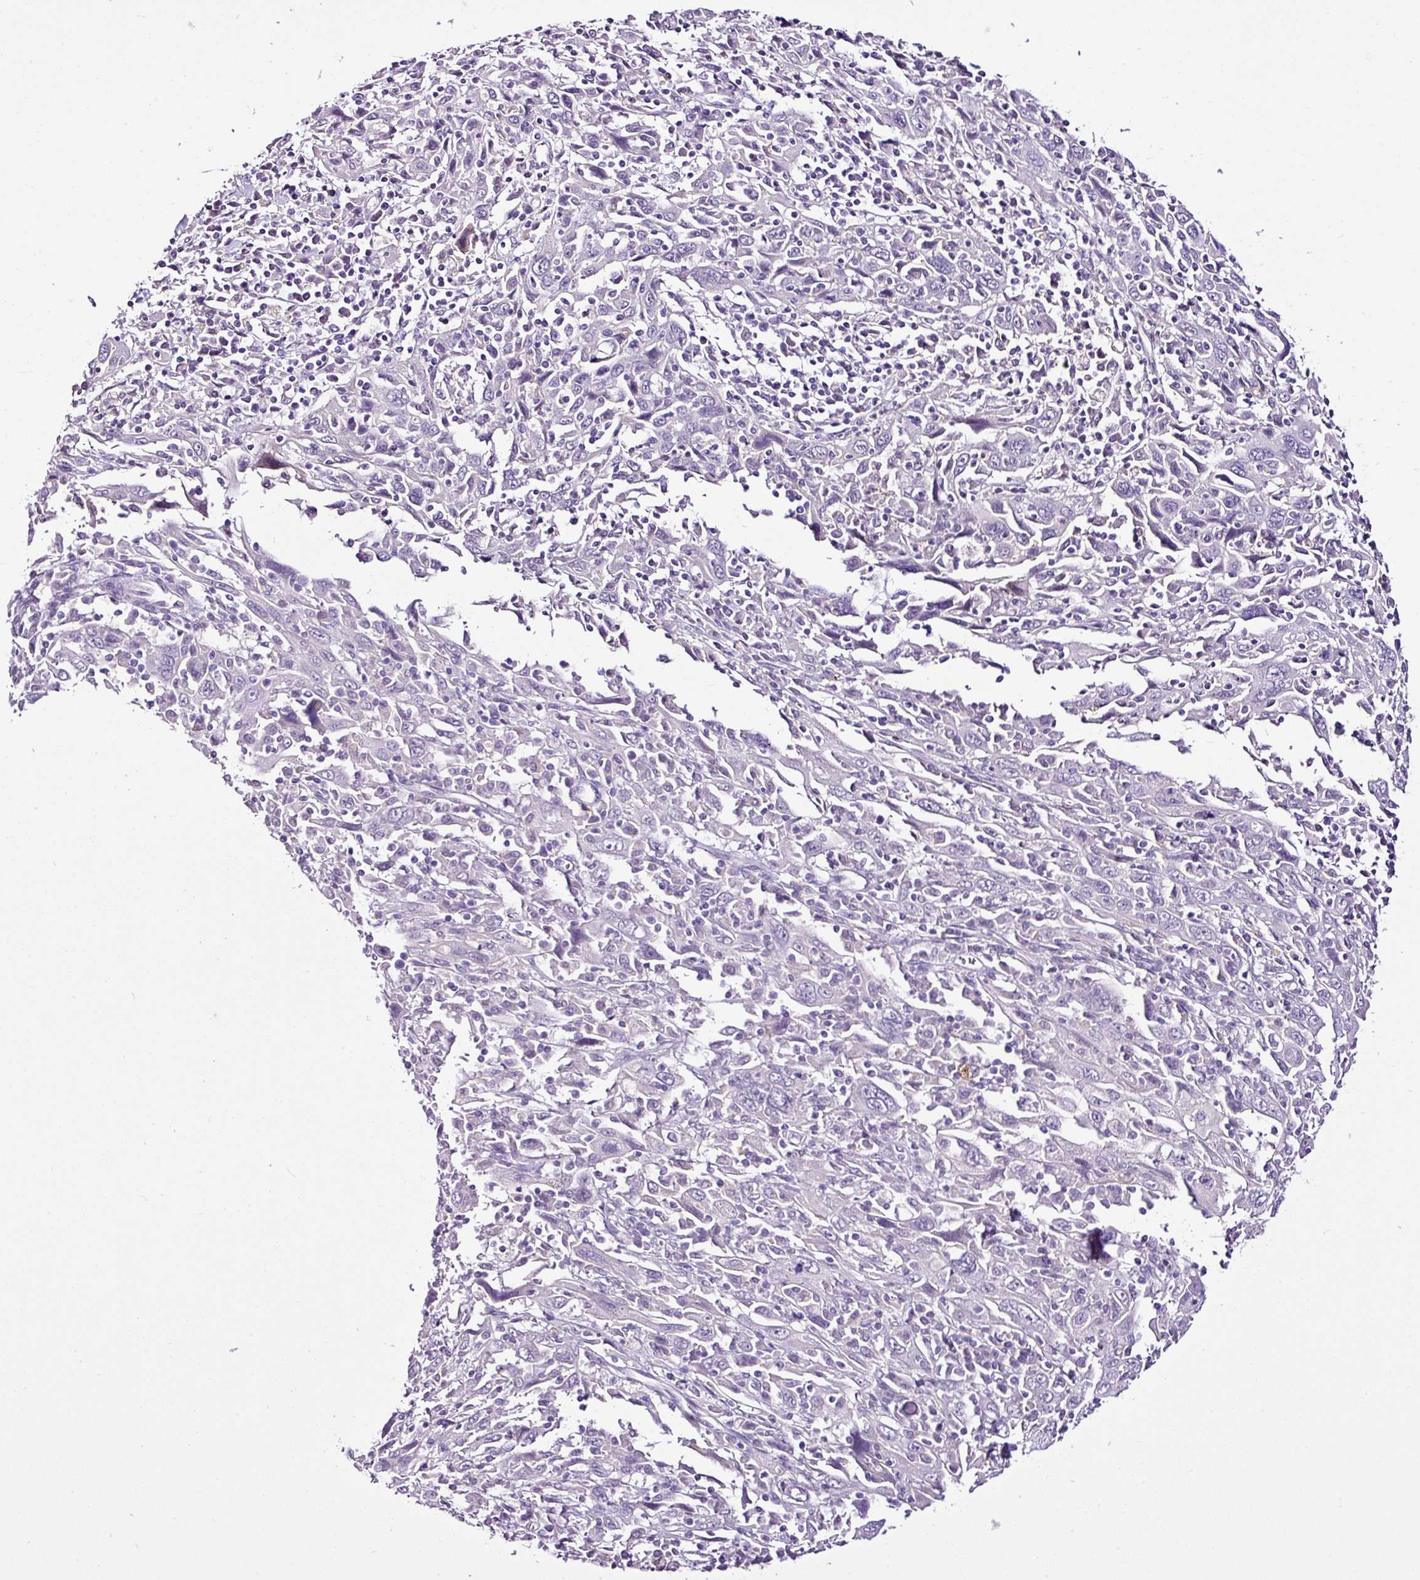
{"staining": {"intensity": "negative", "quantity": "none", "location": "none"}, "tissue": "cervical cancer", "cell_type": "Tumor cells", "image_type": "cancer", "snomed": [{"axis": "morphology", "description": "Squamous cell carcinoma, NOS"}, {"axis": "topography", "description": "Cervix"}], "caption": "DAB (3,3'-diaminobenzidine) immunohistochemical staining of human cervical cancer exhibits no significant staining in tumor cells. (DAB (3,3'-diaminobenzidine) immunohistochemistry, high magnification).", "gene": "ESR1", "patient": {"sex": "female", "age": 46}}